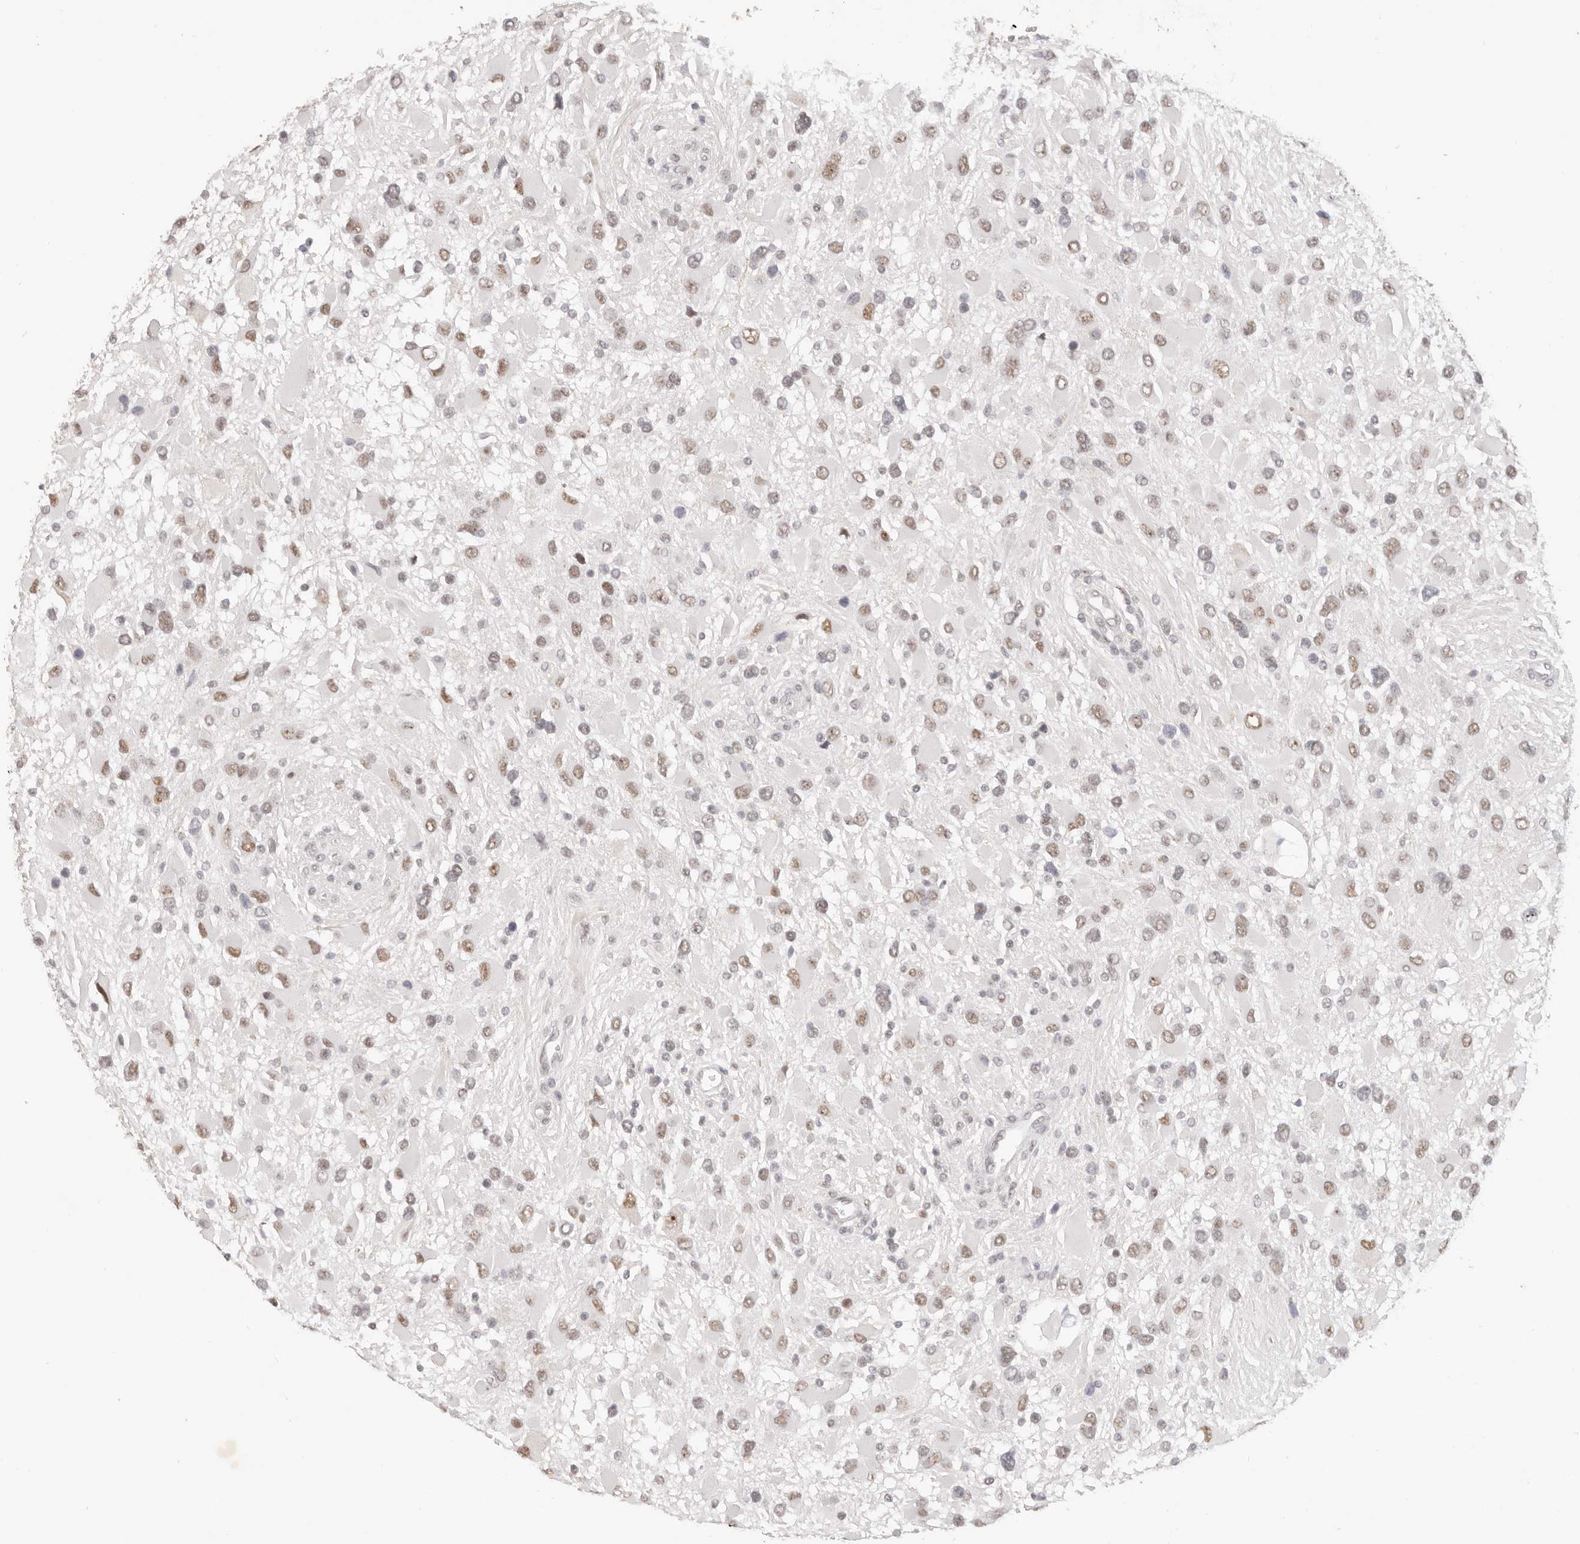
{"staining": {"intensity": "weak", "quantity": ">75%", "location": "nuclear"}, "tissue": "glioma", "cell_type": "Tumor cells", "image_type": "cancer", "snomed": [{"axis": "morphology", "description": "Glioma, malignant, High grade"}, {"axis": "topography", "description": "Brain"}], "caption": "Glioma stained for a protein displays weak nuclear positivity in tumor cells.", "gene": "LARP7", "patient": {"sex": "male", "age": 53}}